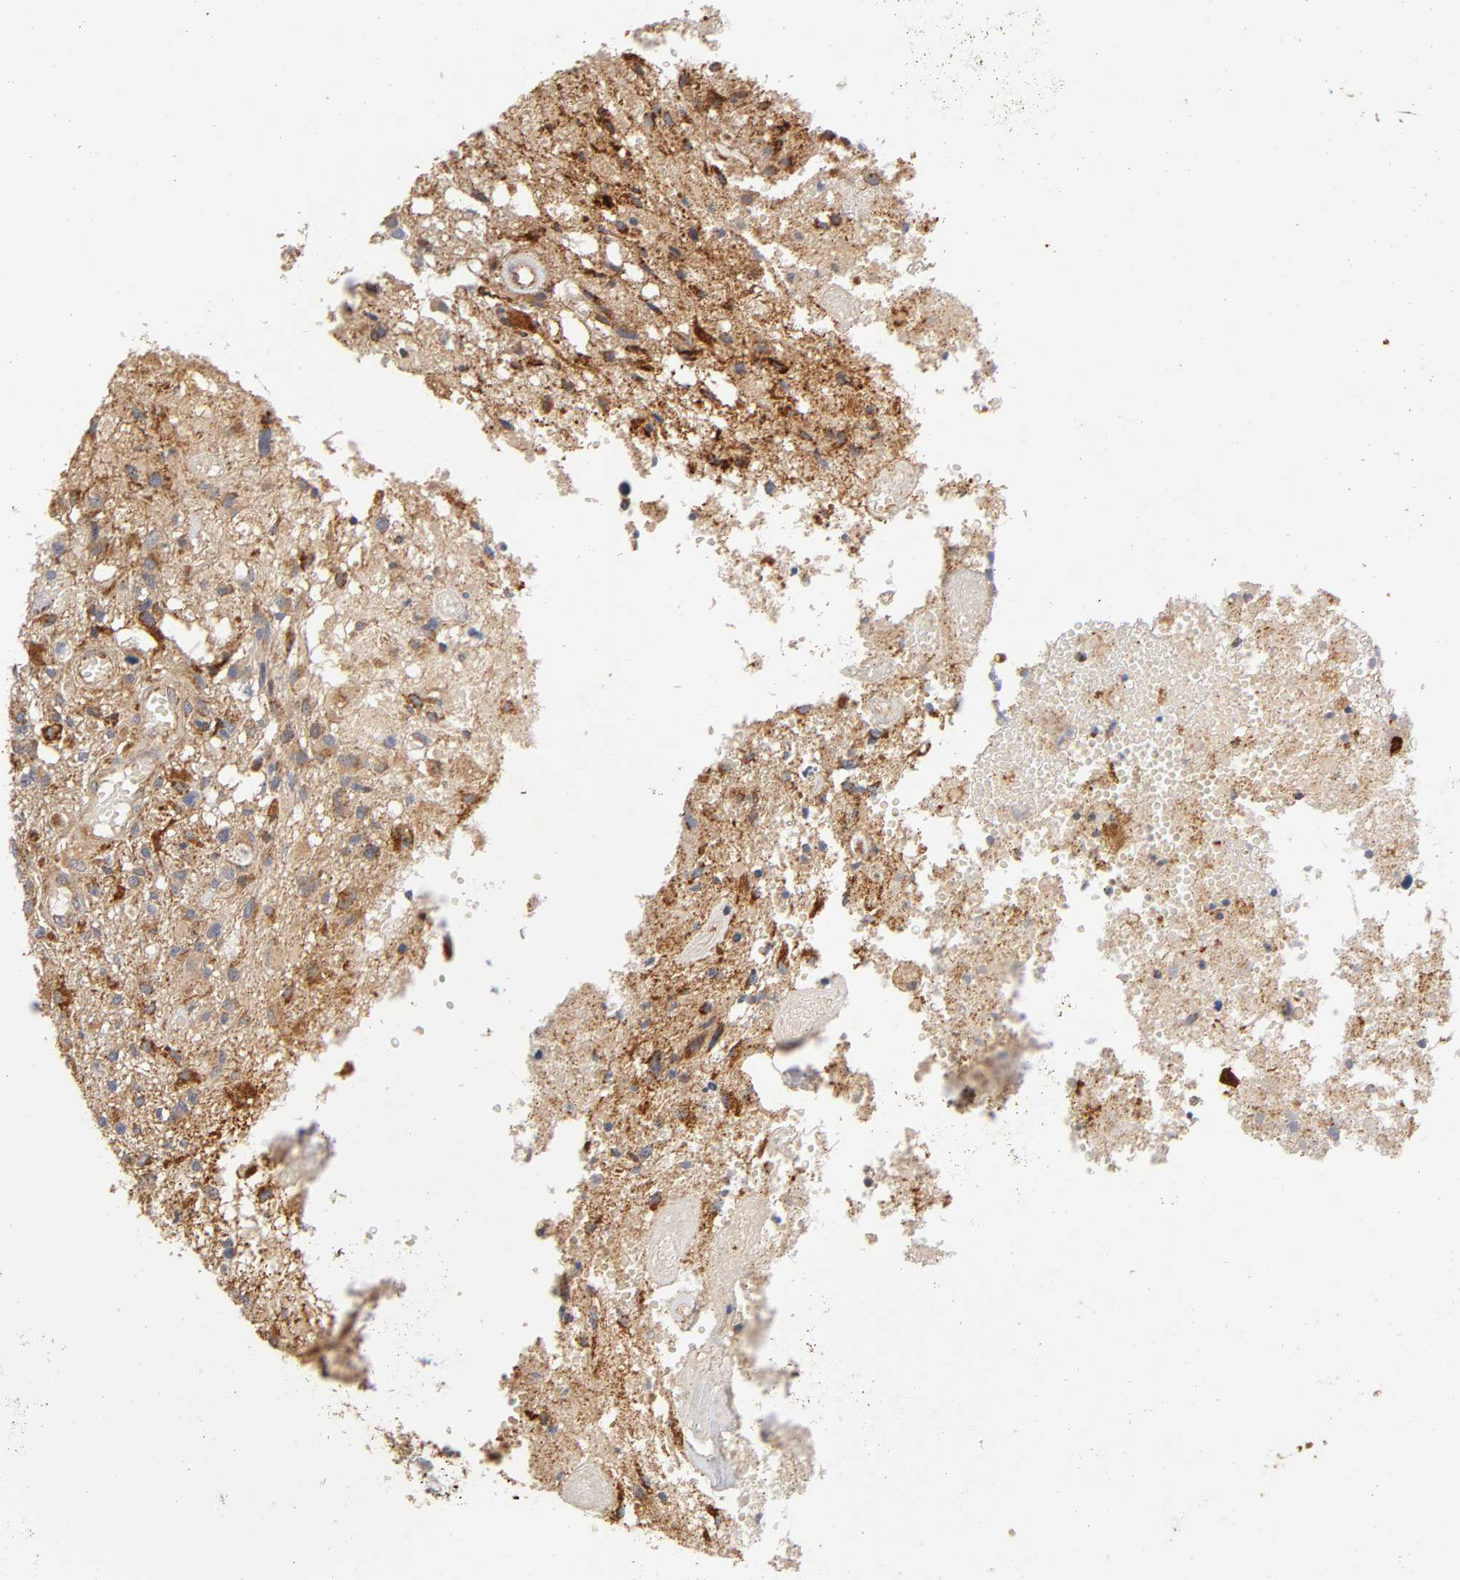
{"staining": {"intensity": "strong", "quantity": "25%-75%", "location": "cytoplasmic/membranous"}, "tissue": "glioma", "cell_type": "Tumor cells", "image_type": "cancer", "snomed": [{"axis": "morphology", "description": "Glioma, malignant, High grade"}, {"axis": "topography", "description": "Cerebral cortex"}], "caption": "Protein analysis of malignant glioma (high-grade) tissue demonstrates strong cytoplasmic/membranous staining in about 25%-75% of tumor cells.", "gene": "ISG15", "patient": {"sex": "male", "age": 76}}